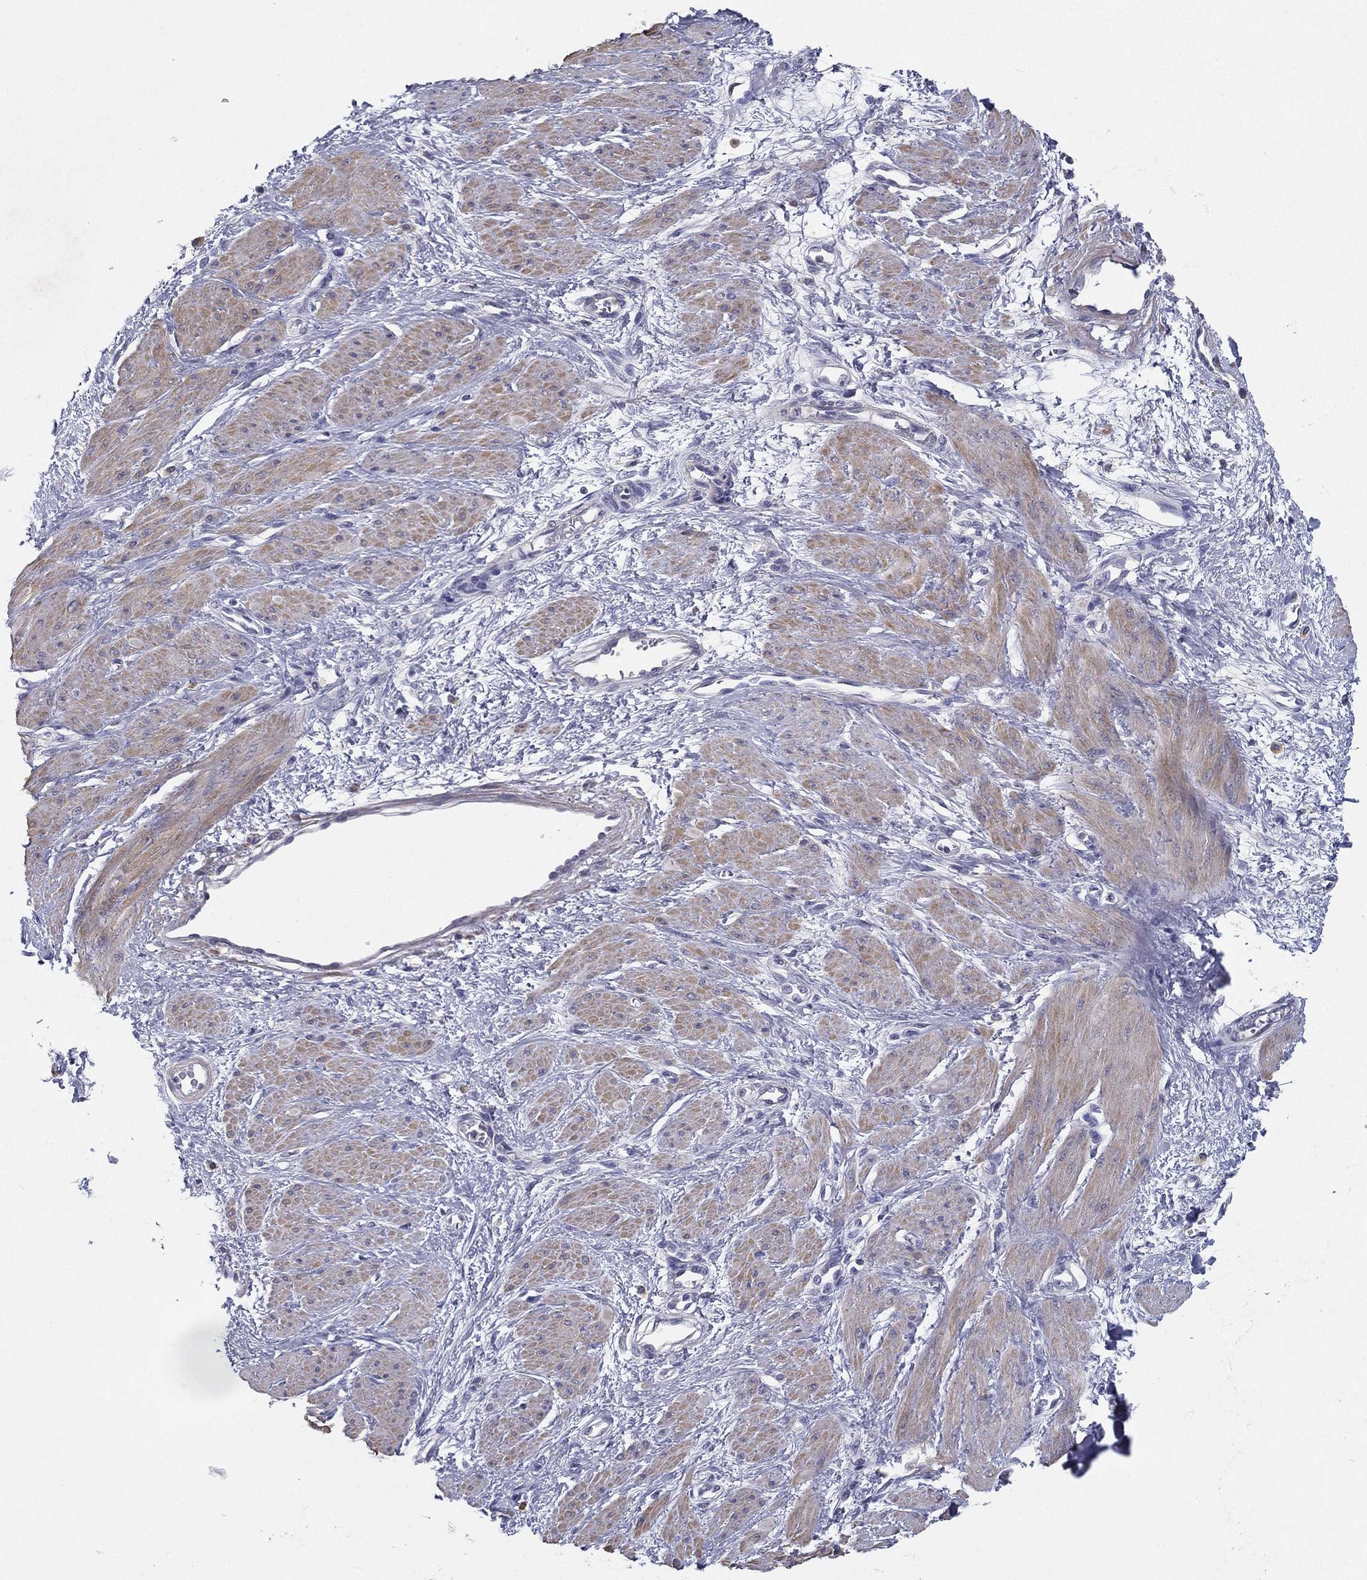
{"staining": {"intensity": "weak", "quantity": "25%-75%", "location": "cytoplasmic/membranous"}, "tissue": "smooth muscle", "cell_type": "Smooth muscle cells", "image_type": "normal", "snomed": [{"axis": "morphology", "description": "Normal tissue, NOS"}, {"axis": "topography", "description": "Smooth muscle"}, {"axis": "topography", "description": "Uterus"}], "caption": "IHC histopathology image of benign smooth muscle: smooth muscle stained using immunohistochemistry displays low levels of weak protein expression localized specifically in the cytoplasmic/membranous of smooth muscle cells, appearing as a cytoplasmic/membranous brown color.", "gene": "PCSK1", "patient": {"sex": "female", "age": 39}}